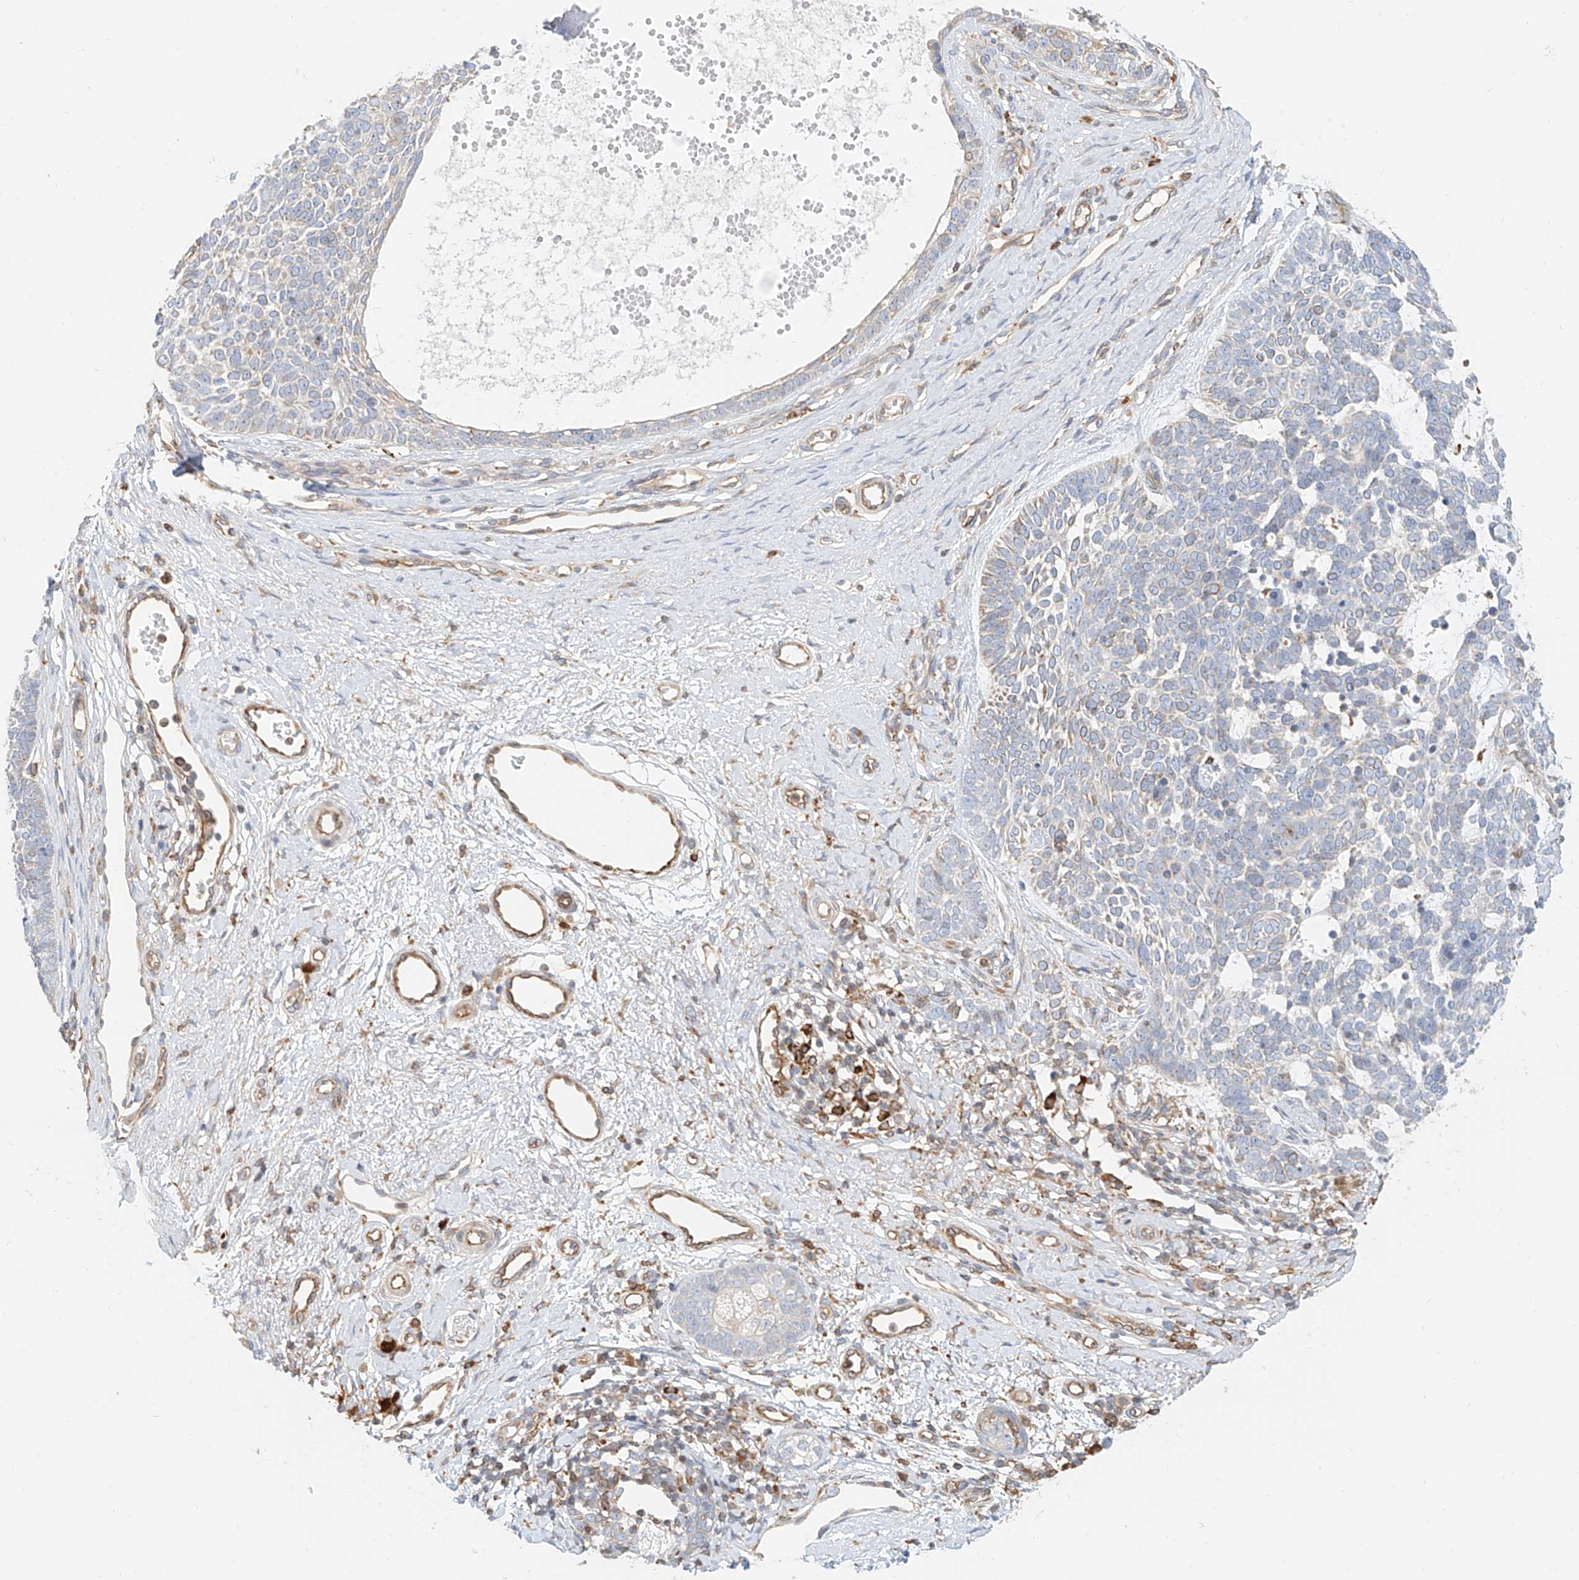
{"staining": {"intensity": "negative", "quantity": "none", "location": "none"}, "tissue": "skin cancer", "cell_type": "Tumor cells", "image_type": "cancer", "snomed": [{"axis": "morphology", "description": "Basal cell carcinoma"}, {"axis": "topography", "description": "Skin"}], "caption": "Immunohistochemistry (IHC) of basal cell carcinoma (skin) demonstrates no expression in tumor cells.", "gene": "DHRS7", "patient": {"sex": "female", "age": 81}}